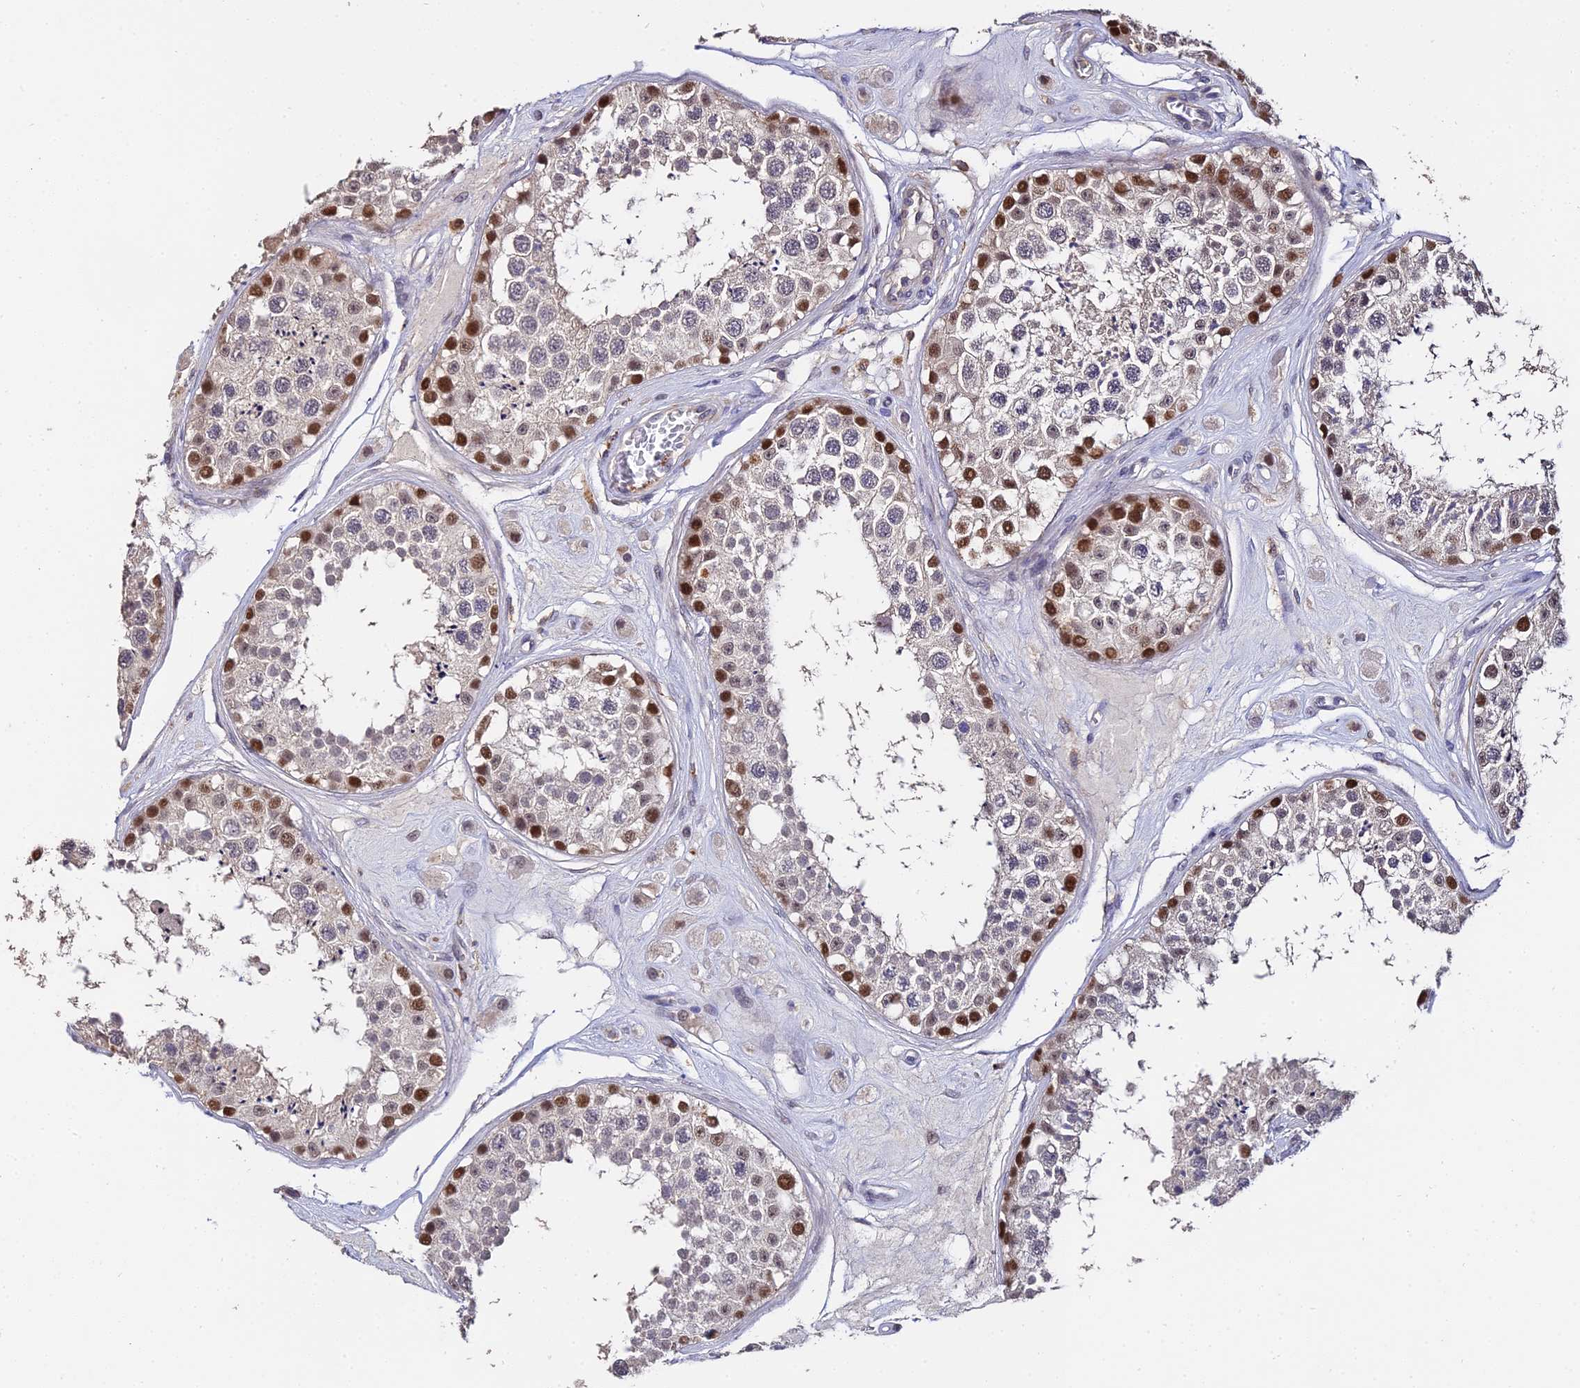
{"staining": {"intensity": "strong", "quantity": "<25%", "location": "nuclear"}, "tissue": "testis", "cell_type": "Cells in seminiferous ducts", "image_type": "normal", "snomed": [{"axis": "morphology", "description": "Normal tissue, NOS"}, {"axis": "topography", "description": "Testis"}], "caption": "Immunohistochemical staining of normal human testis reveals <25% levels of strong nuclear protein expression in about <25% of cells in seminiferous ducts.", "gene": "LSM5", "patient": {"sex": "male", "age": 25}}